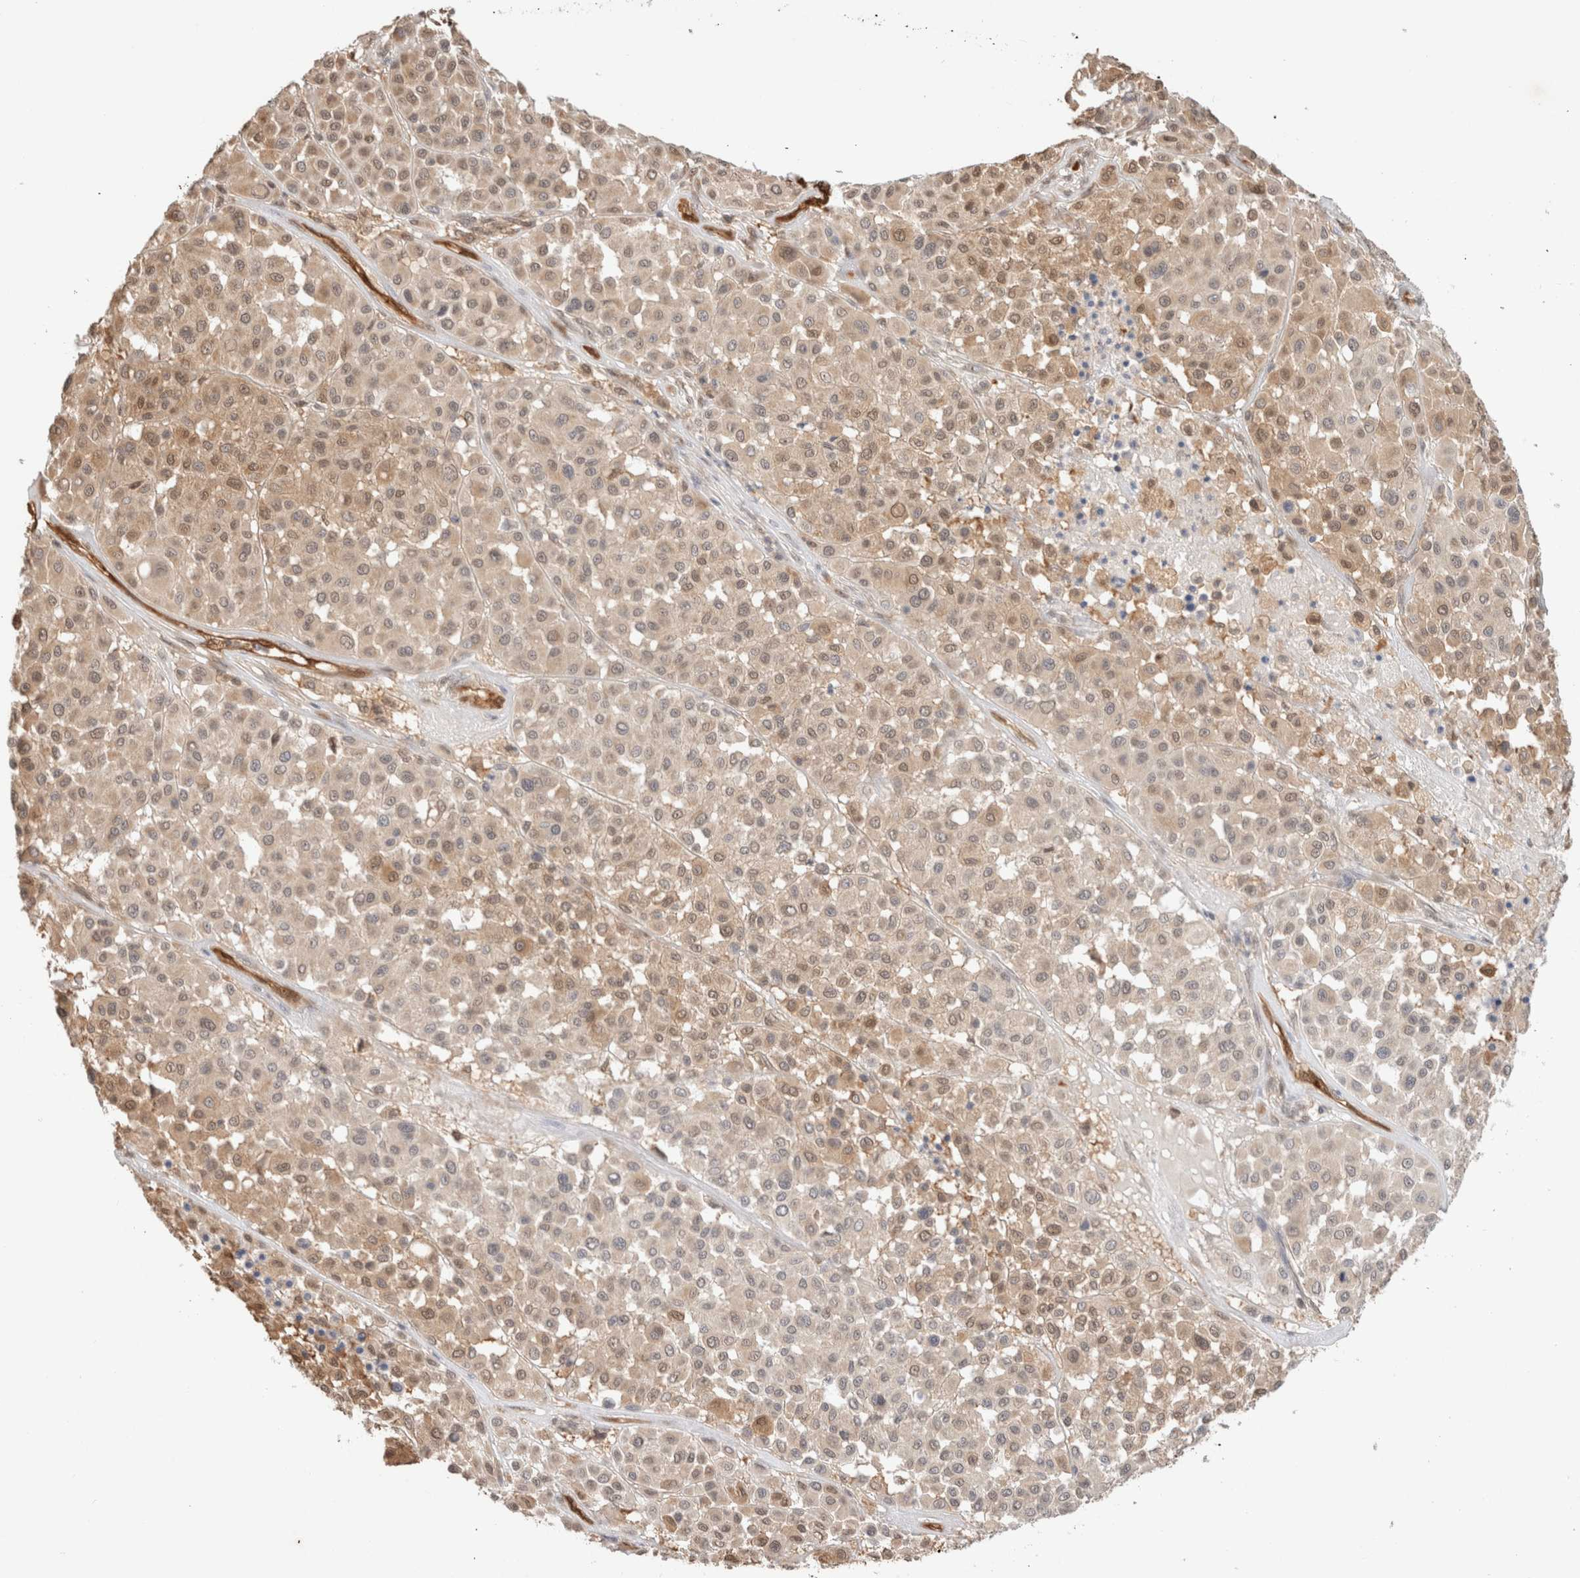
{"staining": {"intensity": "weak", "quantity": ">75%", "location": "cytoplasmic/membranous,nuclear"}, "tissue": "melanoma", "cell_type": "Tumor cells", "image_type": "cancer", "snomed": [{"axis": "morphology", "description": "Malignant melanoma, Metastatic site"}, {"axis": "topography", "description": "Soft tissue"}], "caption": "Human melanoma stained with a protein marker displays weak staining in tumor cells.", "gene": "CA13", "patient": {"sex": "male", "age": 41}}